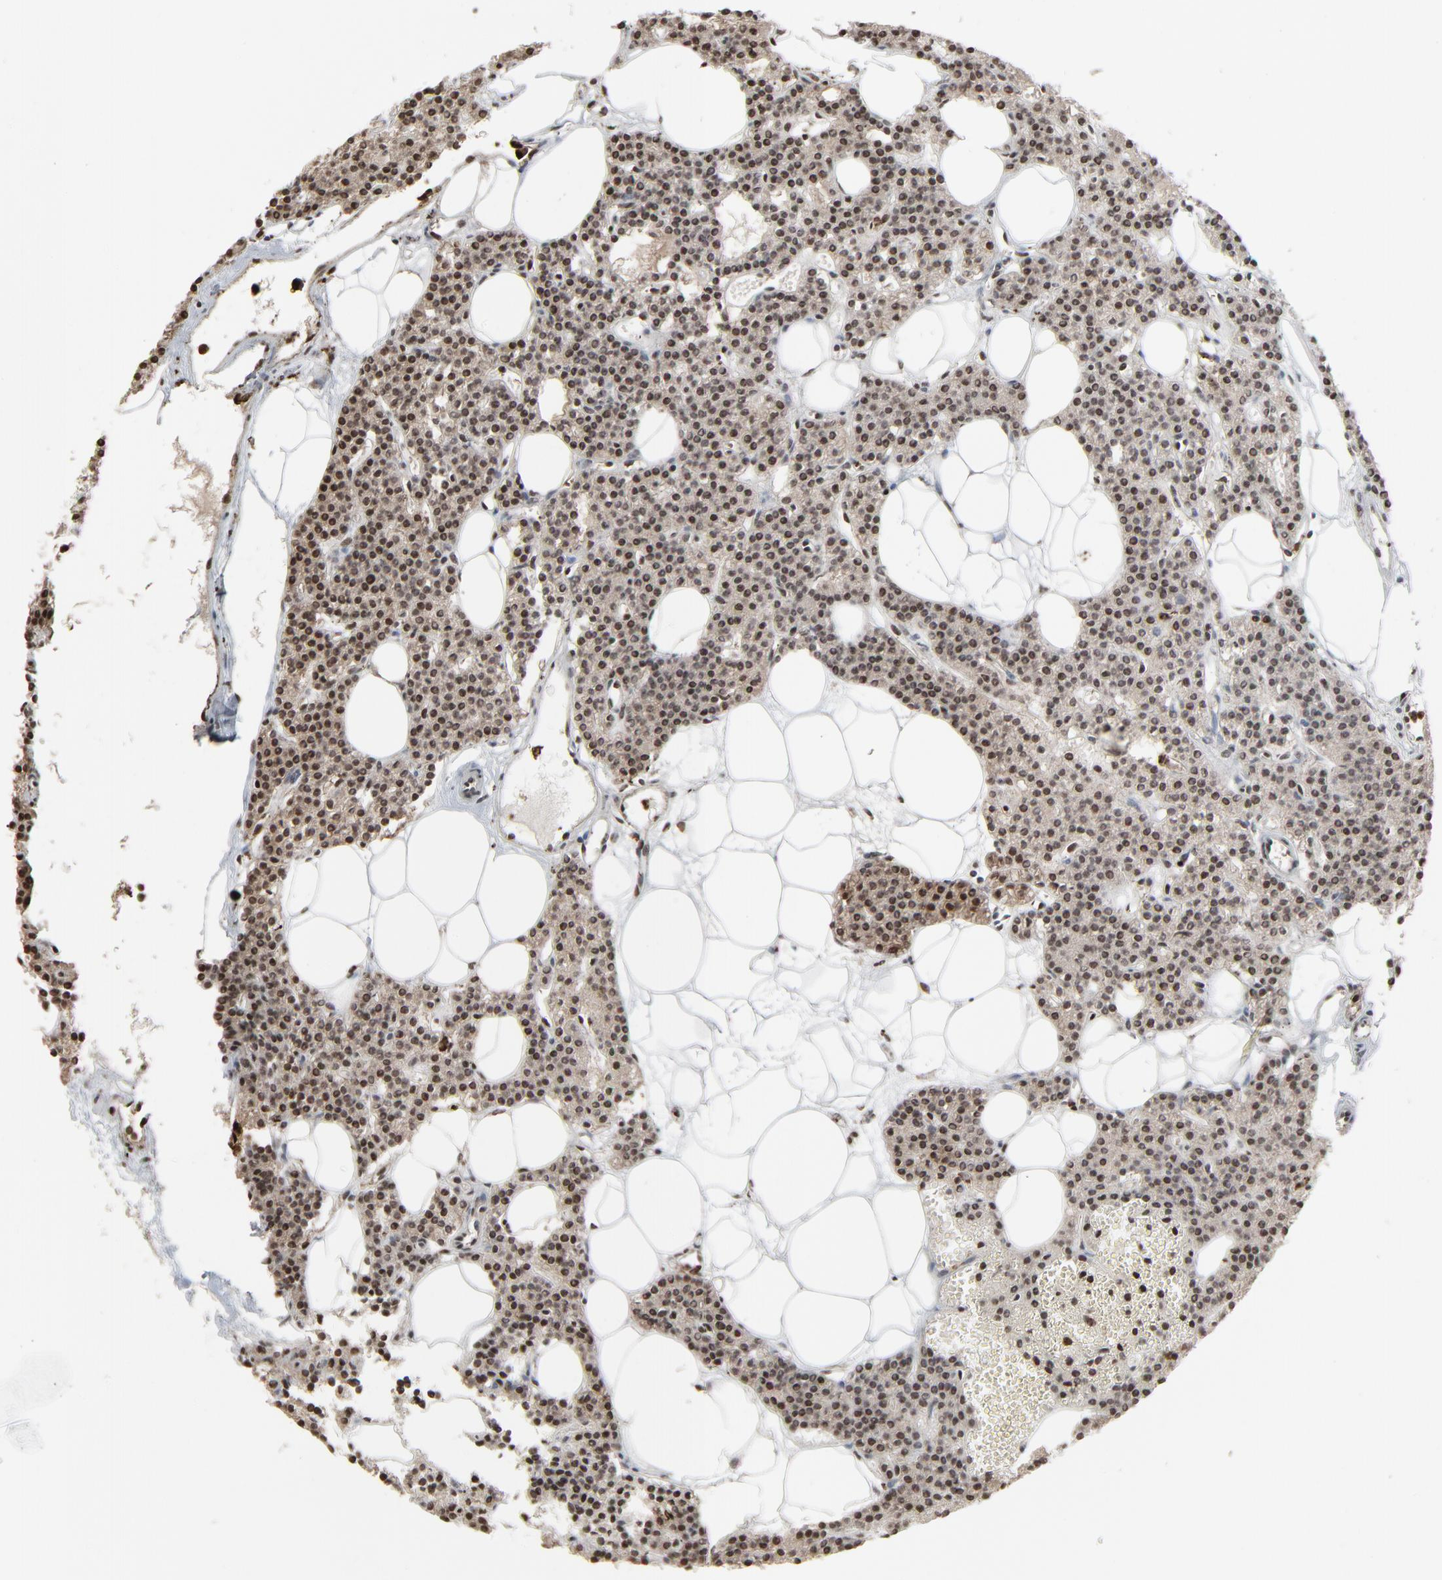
{"staining": {"intensity": "strong", "quantity": ">75%", "location": "cytoplasmic/membranous,nuclear"}, "tissue": "parathyroid gland", "cell_type": "Glandular cells", "image_type": "normal", "snomed": [{"axis": "morphology", "description": "Normal tissue, NOS"}, {"axis": "topography", "description": "Parathyroid gland"}], "caption": "Immunohistochemistry (IHC) histopathology image of unremarkable parathyroid gland: parathyroid gland stained using IHC shows high levels of strong protein expression localized specifically in the cytoplasmic/membranous,nuclear of glandular cells, appearing as a cytoplasmic/membranous,nuclear brown color.", "gene": "MEIS2", "patient": {"sex": "male", "age": 24}}